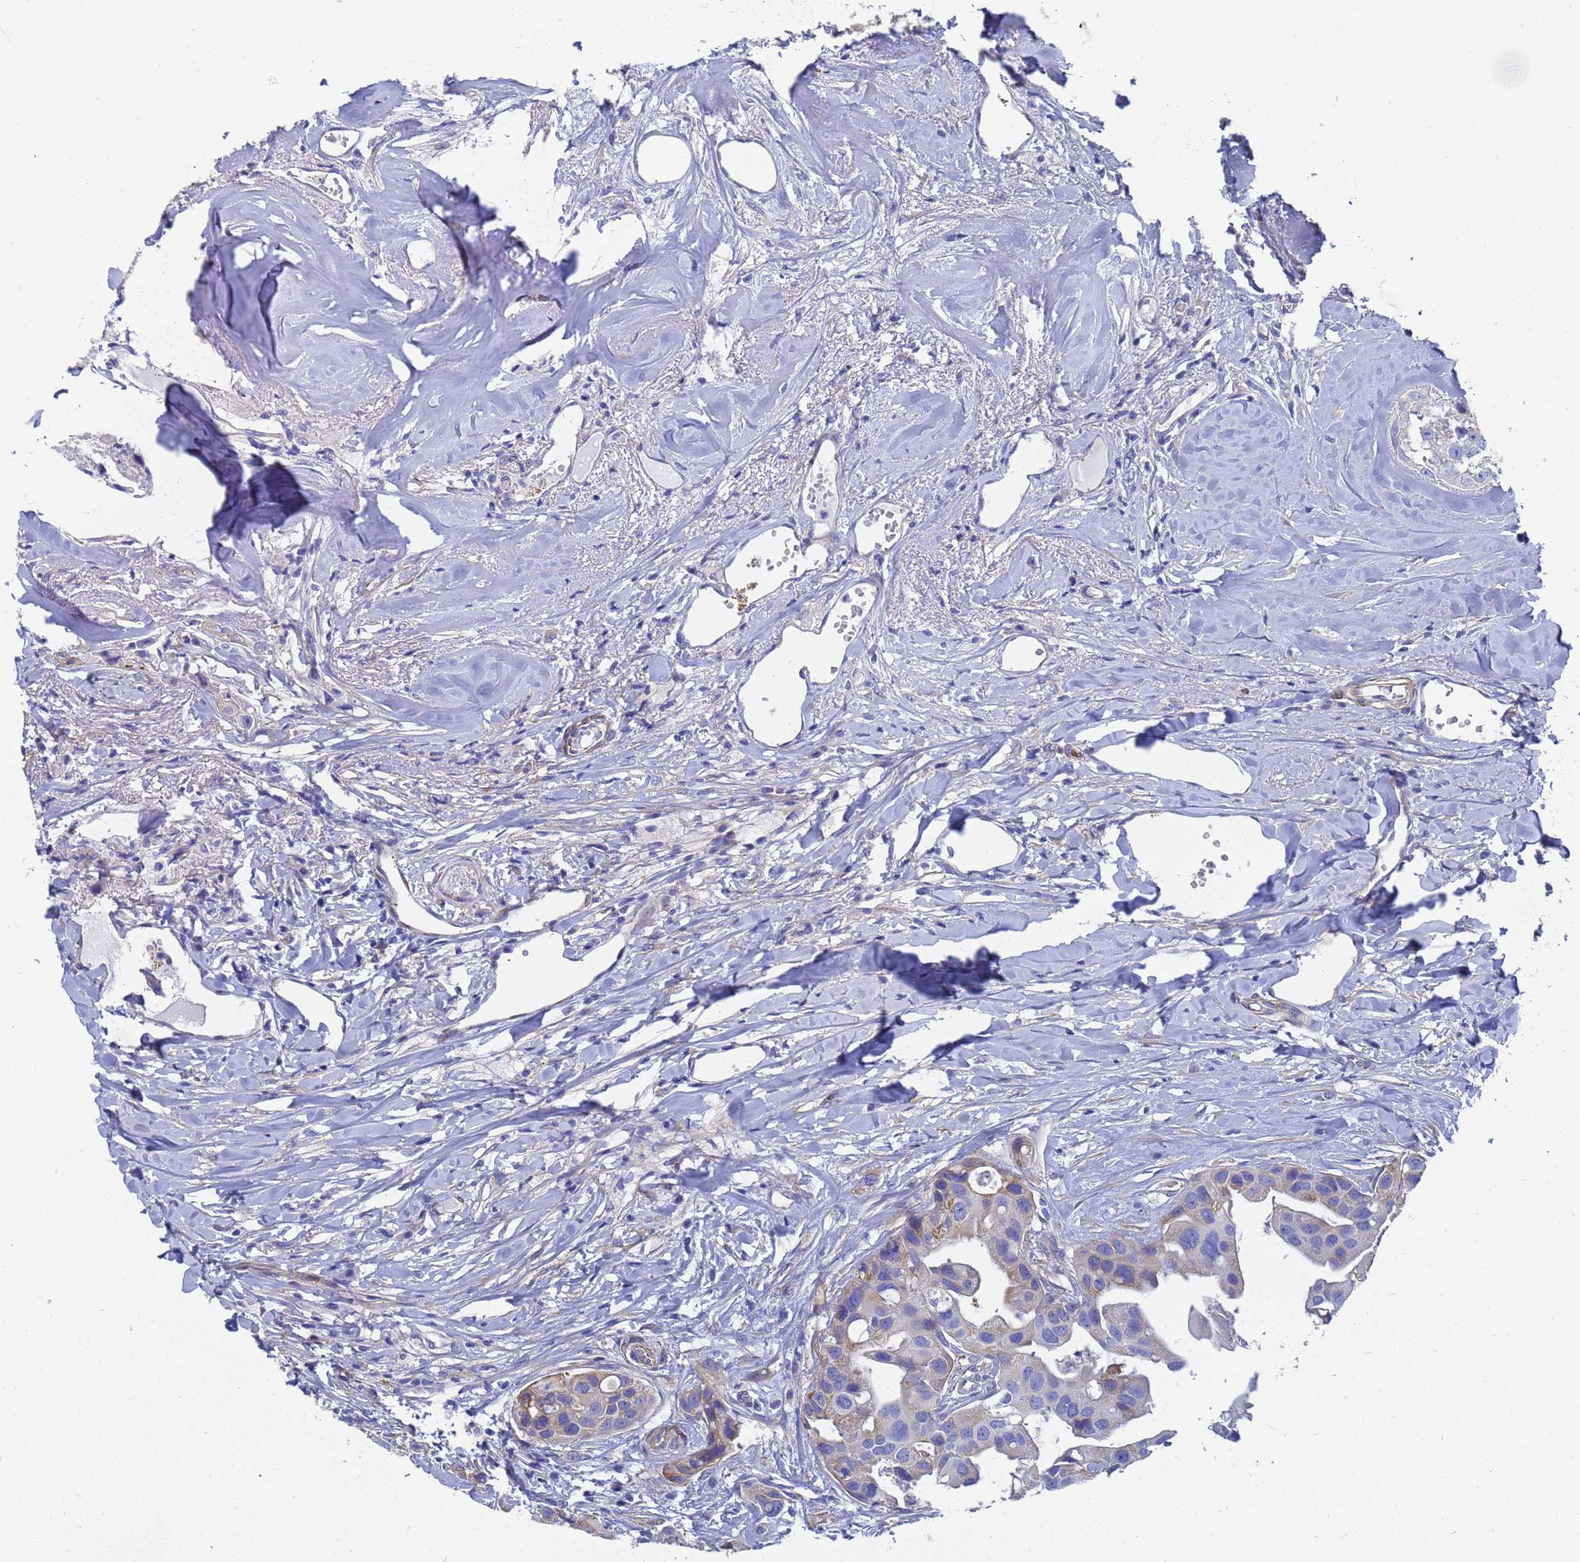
{"staining": {"intensity": "weak", "quantity": "25%-75%", "location": "cytoplasmic/membranous"}, "tissue": "head and neck cancer", "cell_type": "Tumor cells", "image_type": "cancer", "snomed": [{"axis": "morphology", "description": "Adenocarcinoma, NOS"}, {"axis": "morphology", "description": "Adenocarcinoma, metastatic, NOS"}, {"axis": "topography", "description": "Head-Neck"}], "caption": "Head and neck cancer tissue displays weak cytoplasmic/membranous staining in about 25%-75% of tumor cells", "gene": "TUBB1", "patient": {"sex": "male", "age": 75}}